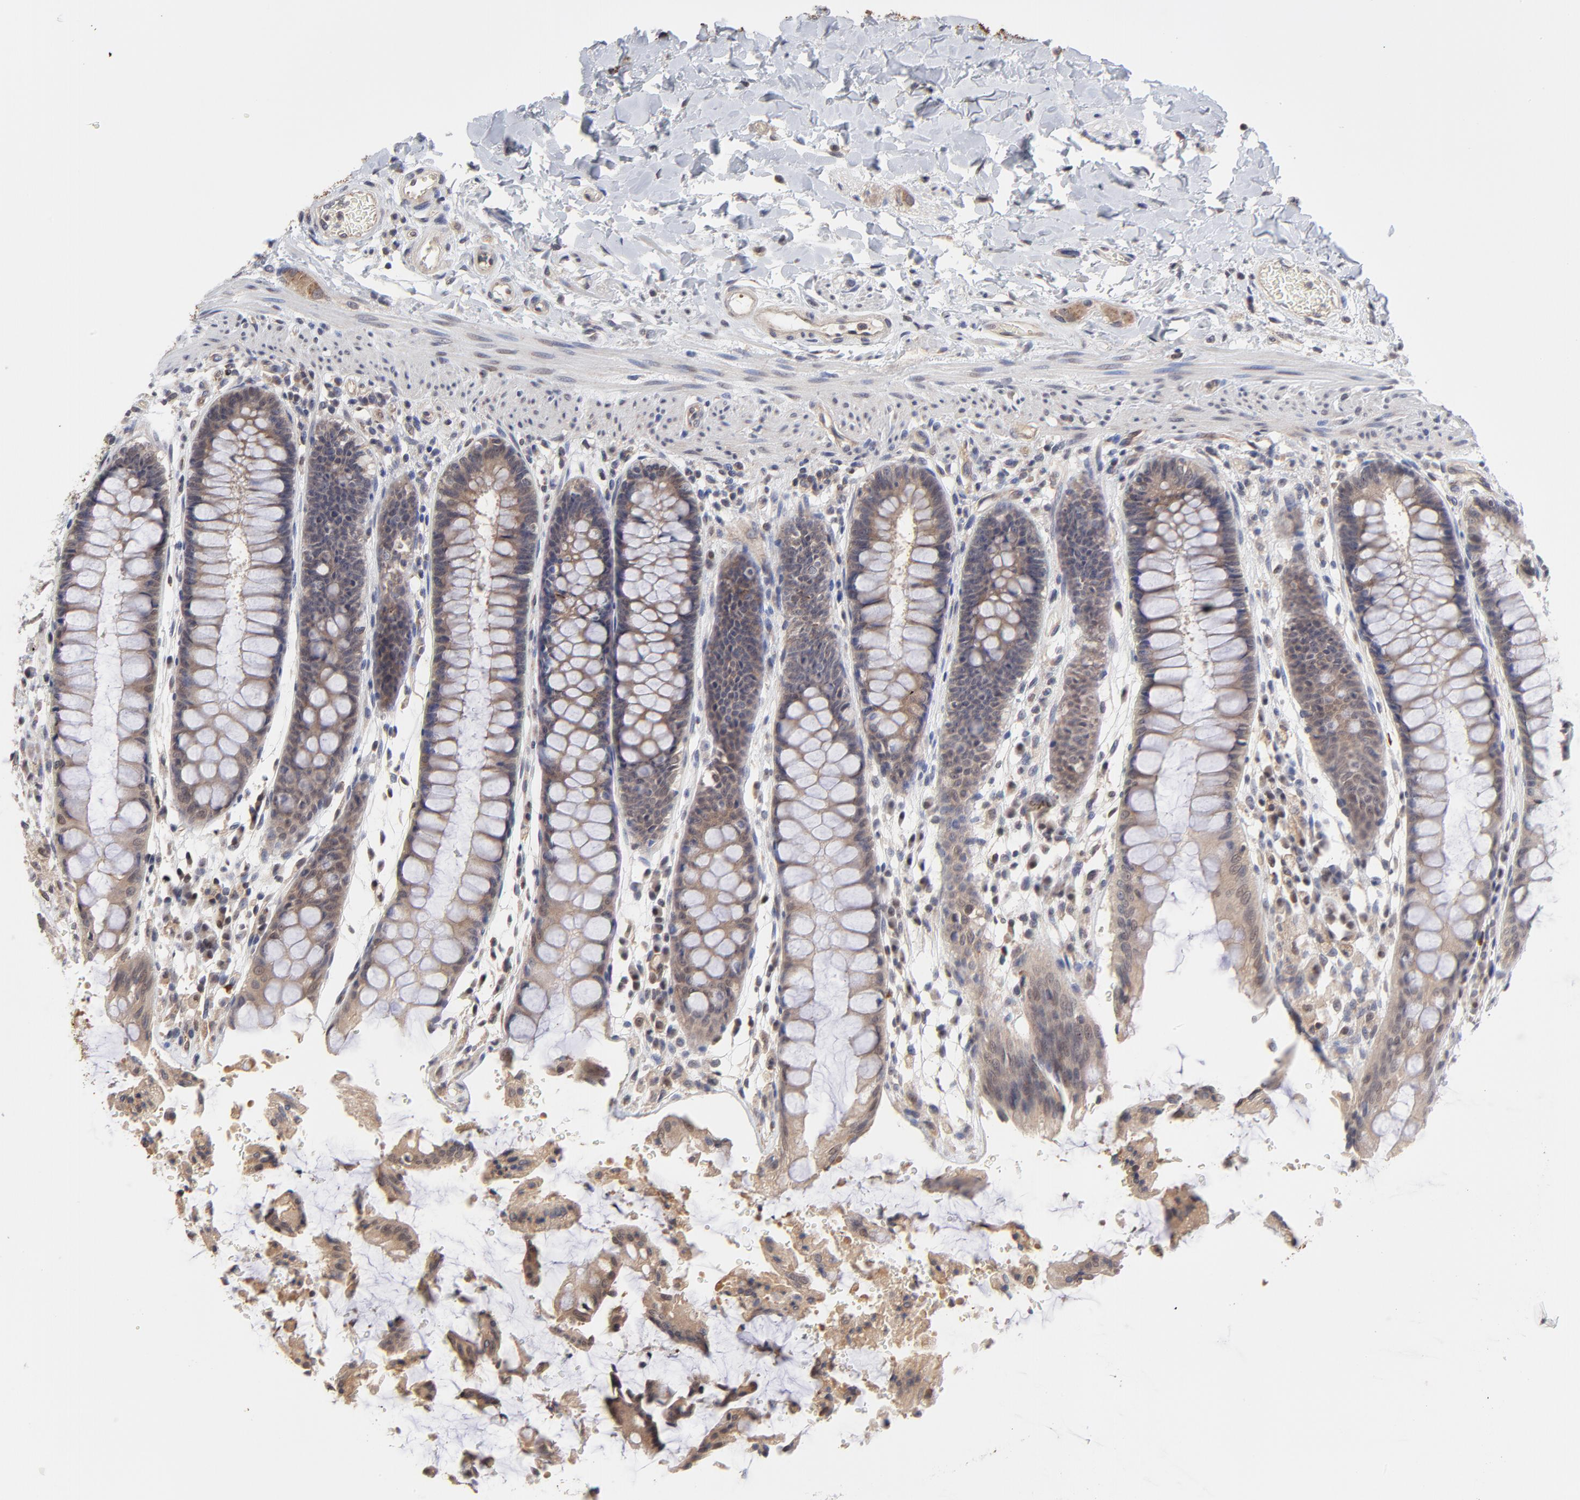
{"staining": {"intensity": "moderate", "quantity": ">75%", "location": "cytoplasmic/membranous"}, "tissue": "rectum", "cell_type": "Glandular cells", "image_type": "normal", "snomed": [{"axis": "morphology", "description": "Normal tissue, NOS"}, {"axis": "topography", "description": "Rectum"}], "caption": "Human rectum stained for a protein (brown) exhibits moderate cytoplasmic/membranous positive expression in approximately >75% of glandular cells.", "gene": "ZNF157", "patient": {"sex": "female", "age": 46}}